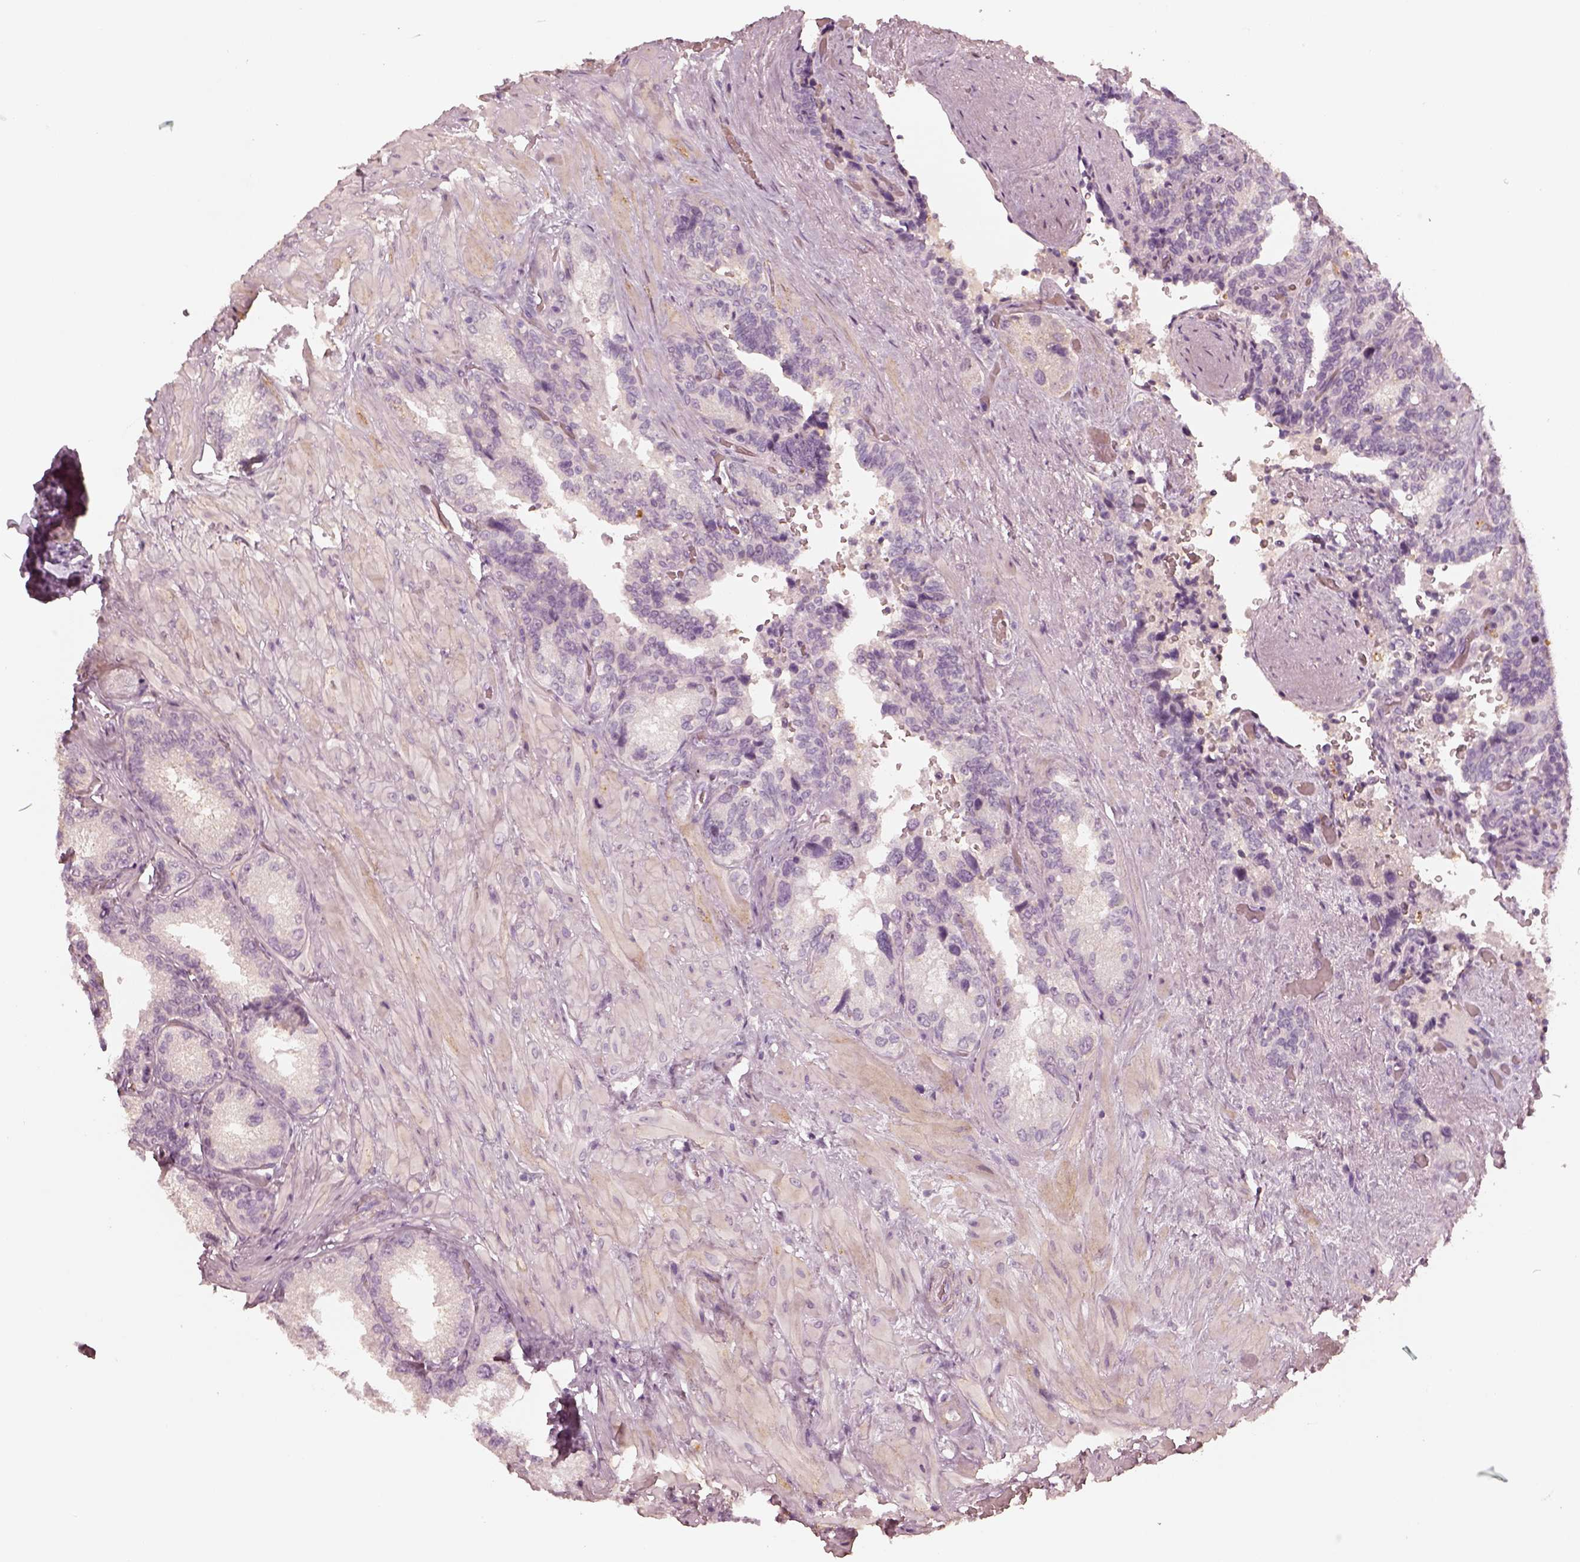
{"staining": {"intensity": "negative", "quantity": "none", "location": "none"}, "tissue": "seminal vesicle", "cell_type": "Glandular cells", "image_type": "normal", "snomed": [{"axis": "morphology", "description": "Normal tissue, NOS"}, {"axis": "topography", "description": "Seminal veicle"}], "caption": "Image shows no significant protein expression in glandular cells of unremarkable seminal vesicle. (Stains: DAB IHC with hematoxylin counter stain, Microscopy: brightfield microscopy at high magnification).", "gene": "MADCAM1", "patient": {"sex": "male", "age": 69}}